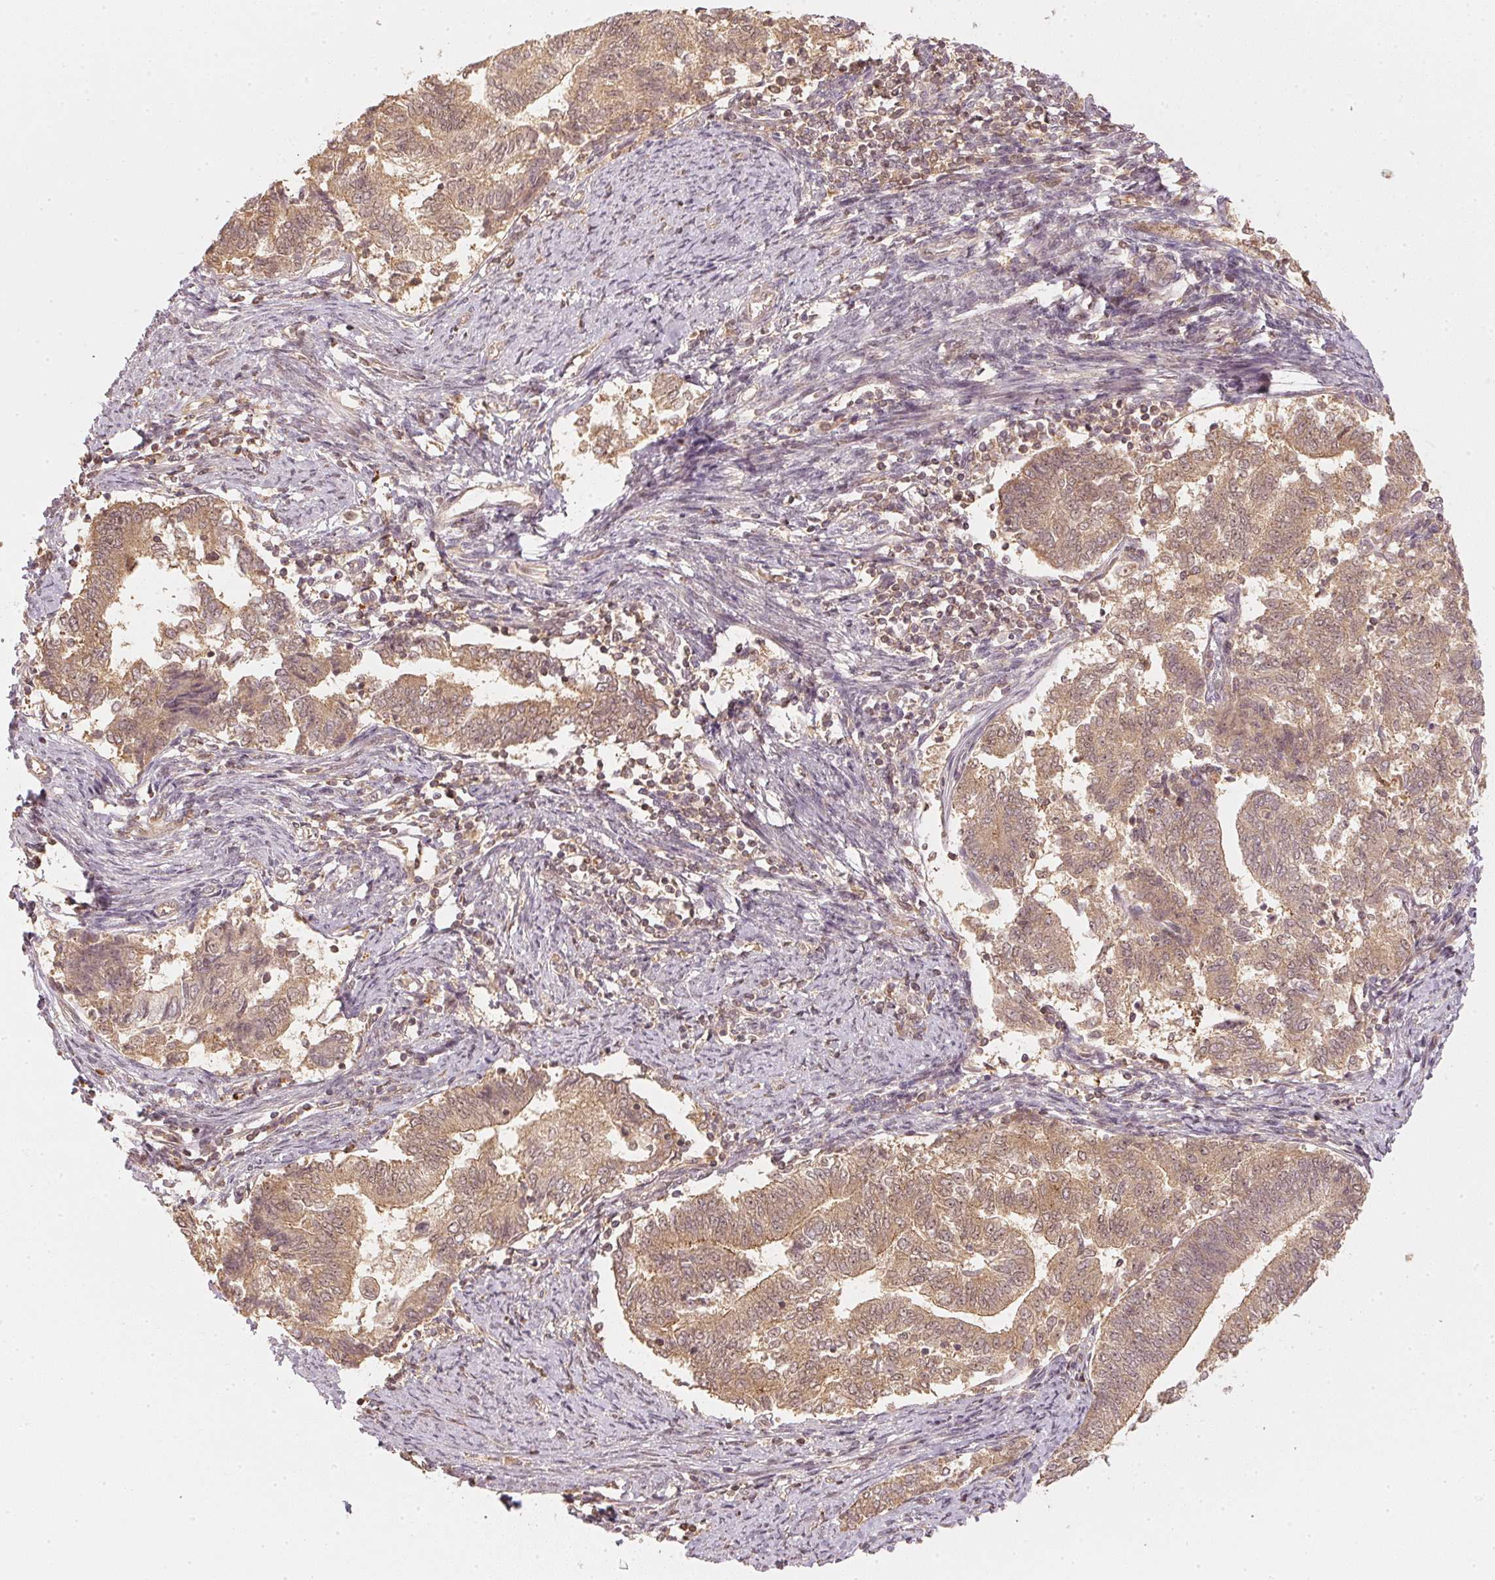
{"staining": {"intensity": "weak", "quantity": ">75%", "location": "cytoplasmic/membranous,nuclear"}, "tissue": "endometrial cancer", "cell_type": "Tumor cells", "image_type": "cancer", "snomed": [{"axis": "morphology", "description": "Adenocarcinoma, NOS"}, {"axis": "topography", "description": "Endometrium"}], "caption": "The immunohistochemical stain labels weak cytoplasmic/membranous and nuclear positivity in tumor cells of endometrial cancer tissue.", "gene": "UBE2L3", "patient": {"sex": "female", "age": 65}}